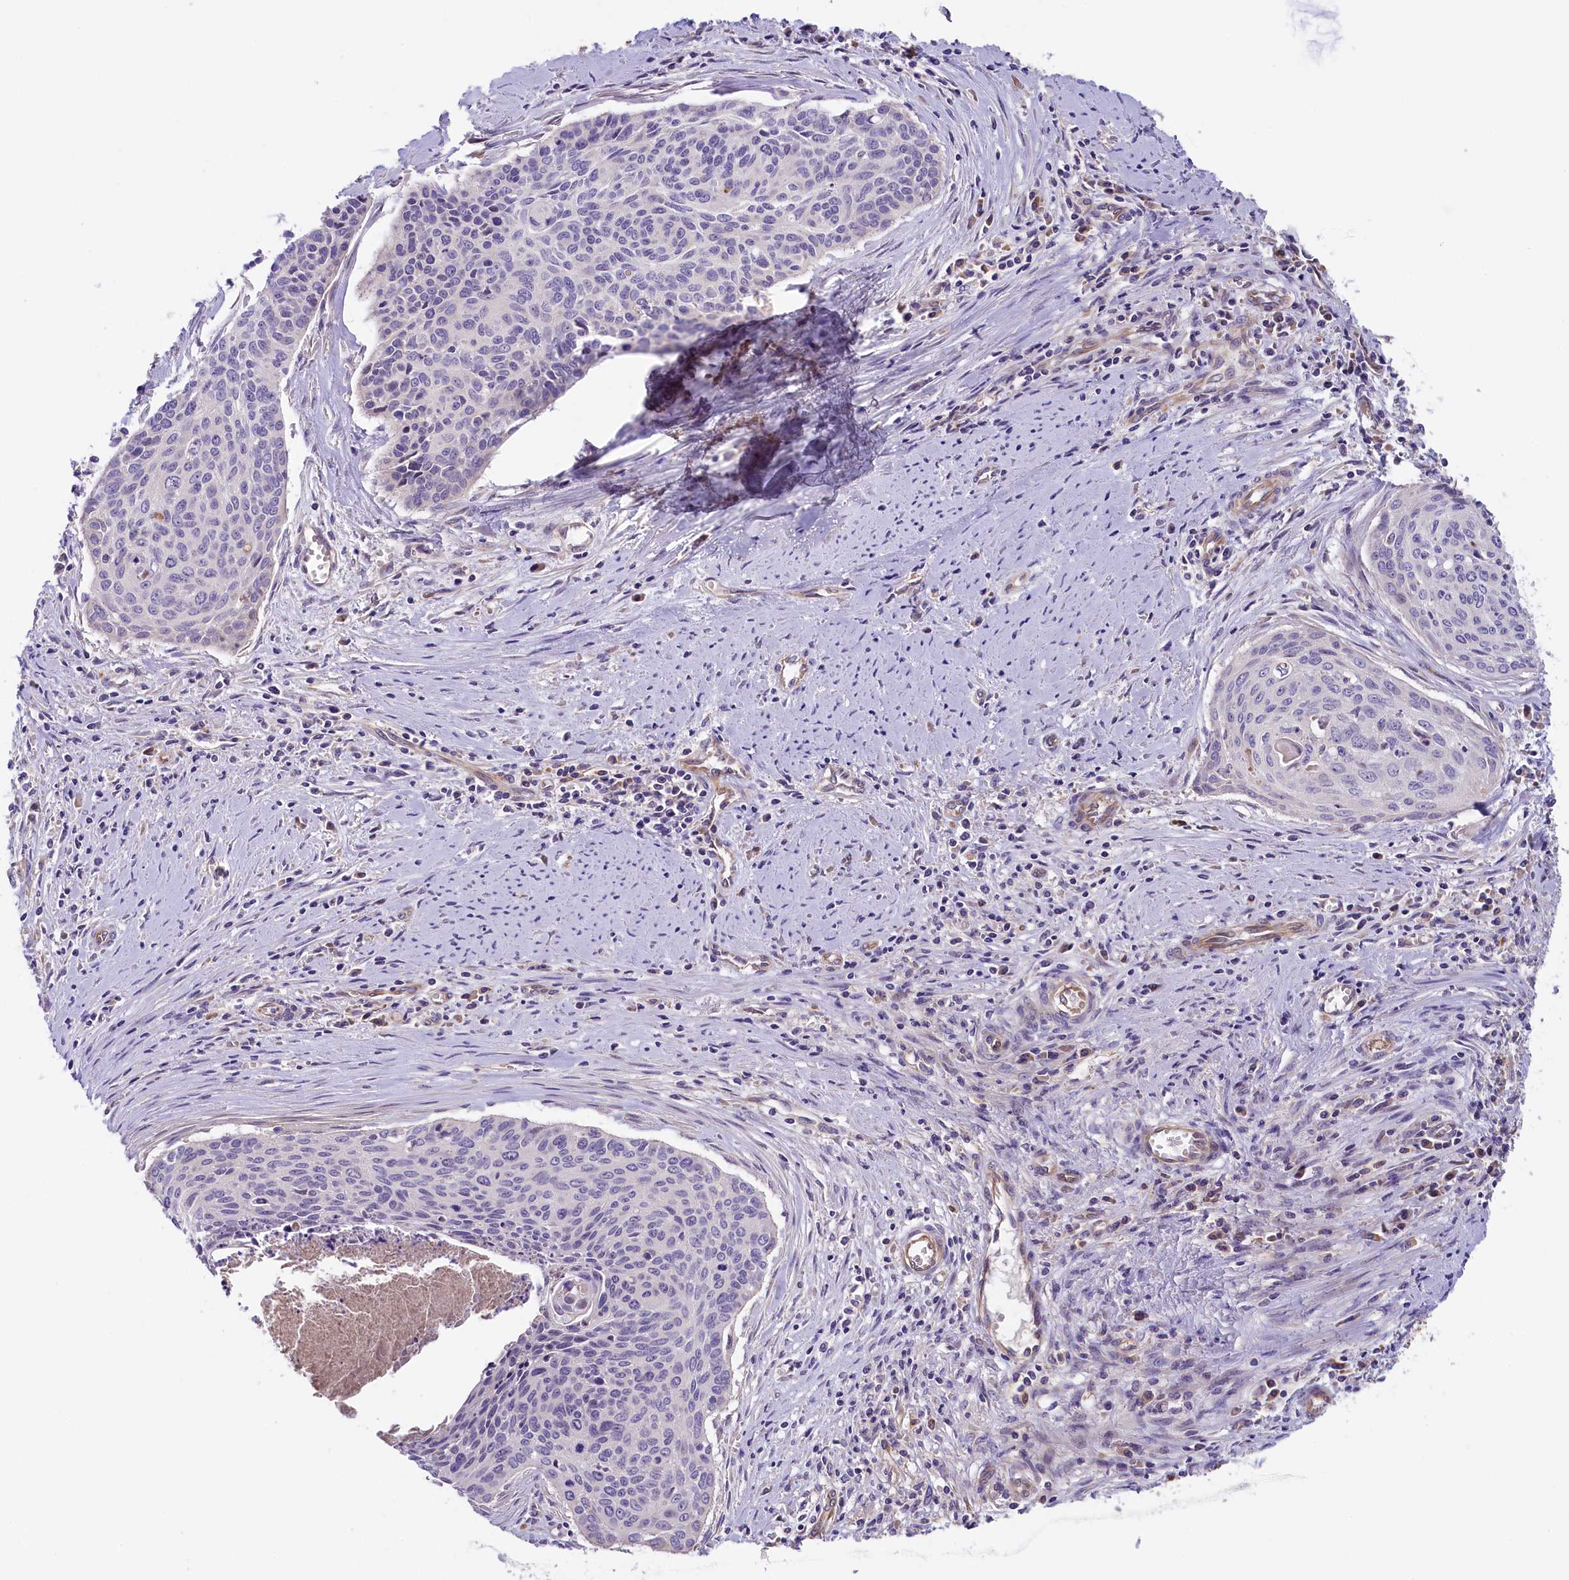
{"staining": {"intensity": "negative", "quantity": "none", "location": "none"}, "tissue": "cervical cancer", "cell_type": "Tumor cells", "image_type": "cancer", "snomed": [{"axis": "morphology", "description": "Squamous cell carcinoma, NOS"}, {"axis": "topography", "description": "Cervix"}], "caption": "The micrograph displays no significant staining in tumor cells of cervical cancer.", "gene": "CCDC32", "patient": {"sex": "female", "age": 55}}